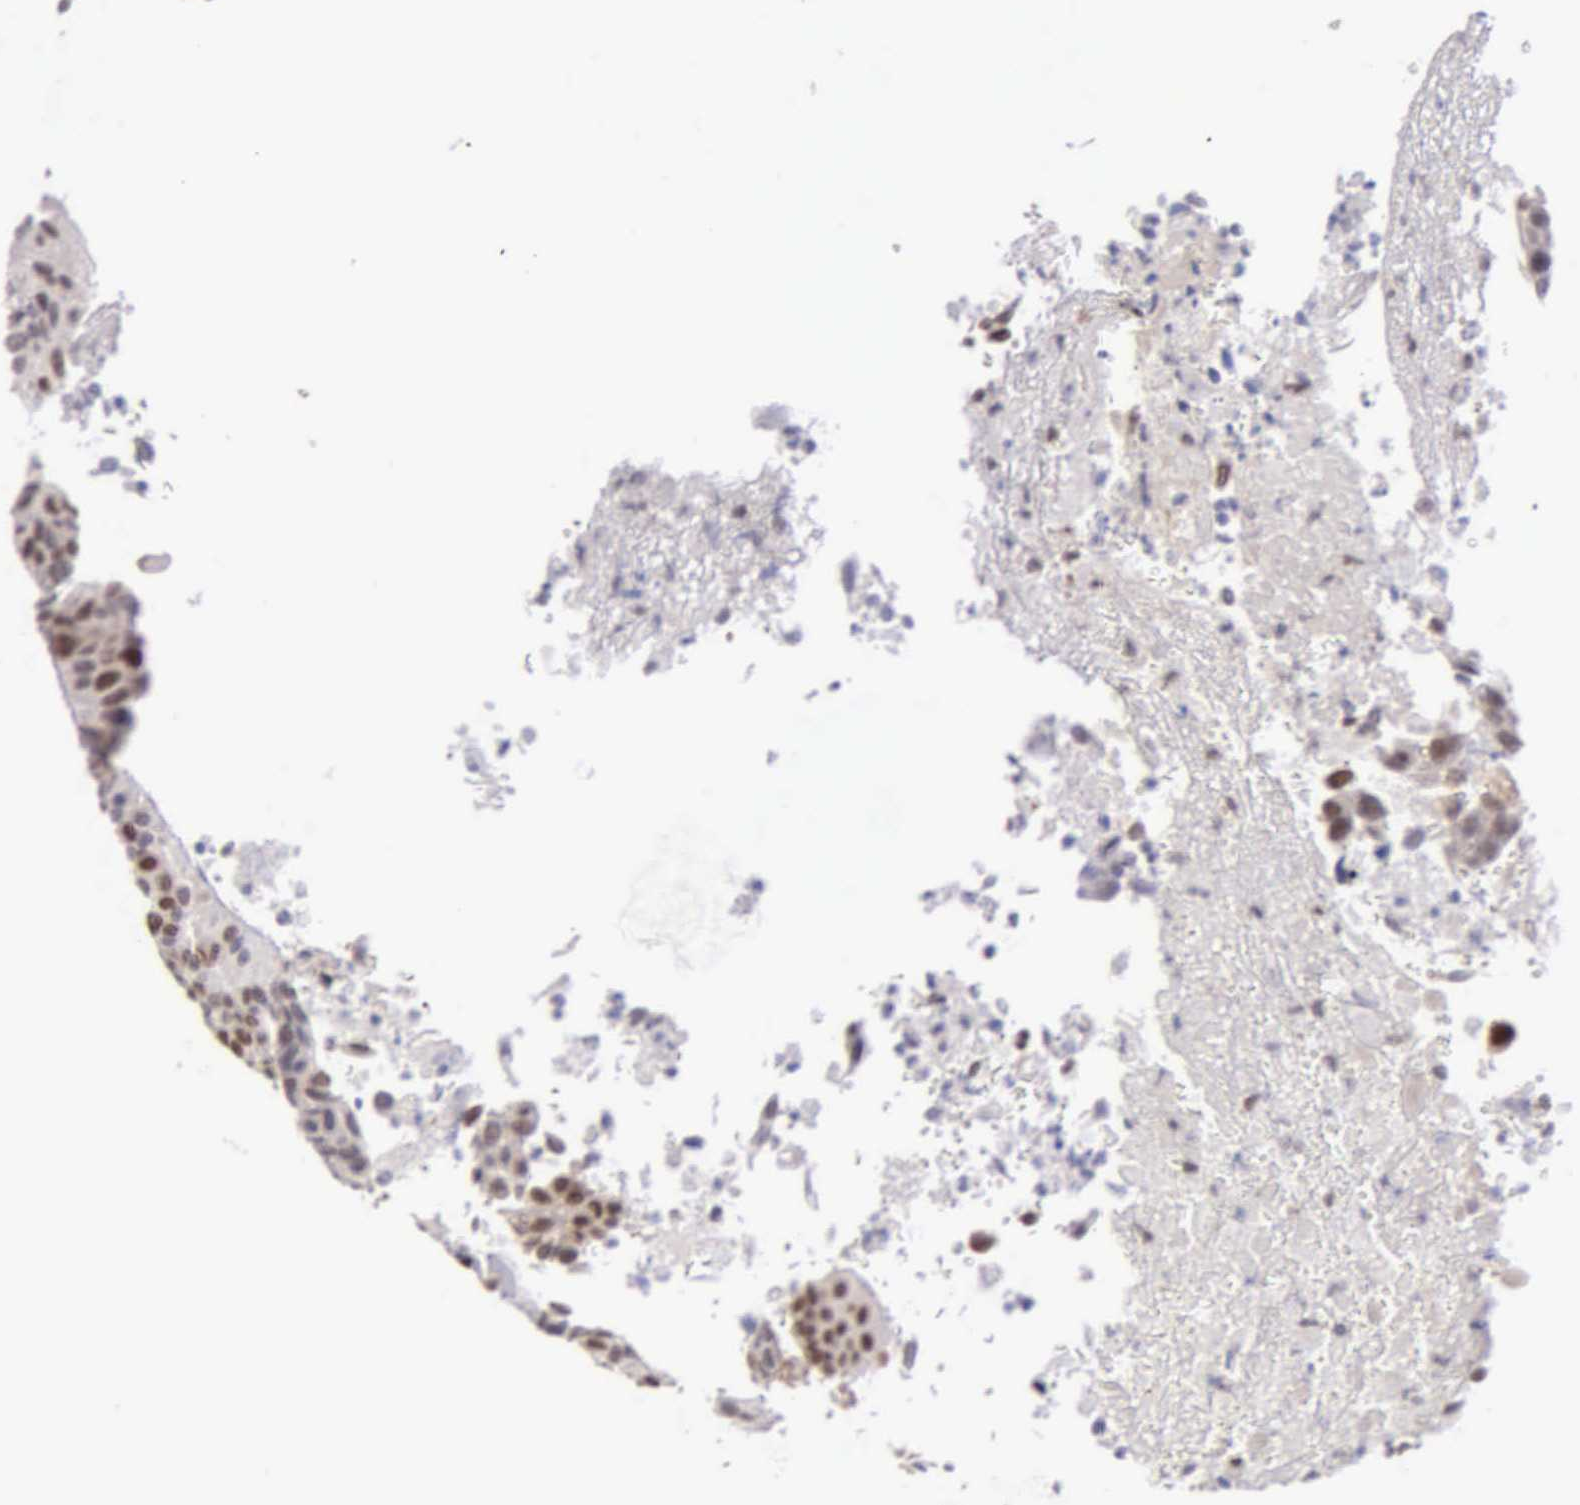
{"staining": {"intensity": "moderate", "quantity": "25%-75%", "location": "nuclear"}, "tissue": "urothelial cancer", "cell_type": "Tumor cells", "image_type": "cancer", "snomed": [{"axis": "morphology", "description": "Urothelial carcinoma, High grade"}, {"axis": "topography", "description": "Urinary bladder"}], "caption": "IHC (DAB) staining of human high-grade urothelial carcinoma exhibits moderate nuclear protein staining in about 25%-75% of tumor cells.", "gene": "UBR7", "patient": {"sex": "male", "age": 66}}